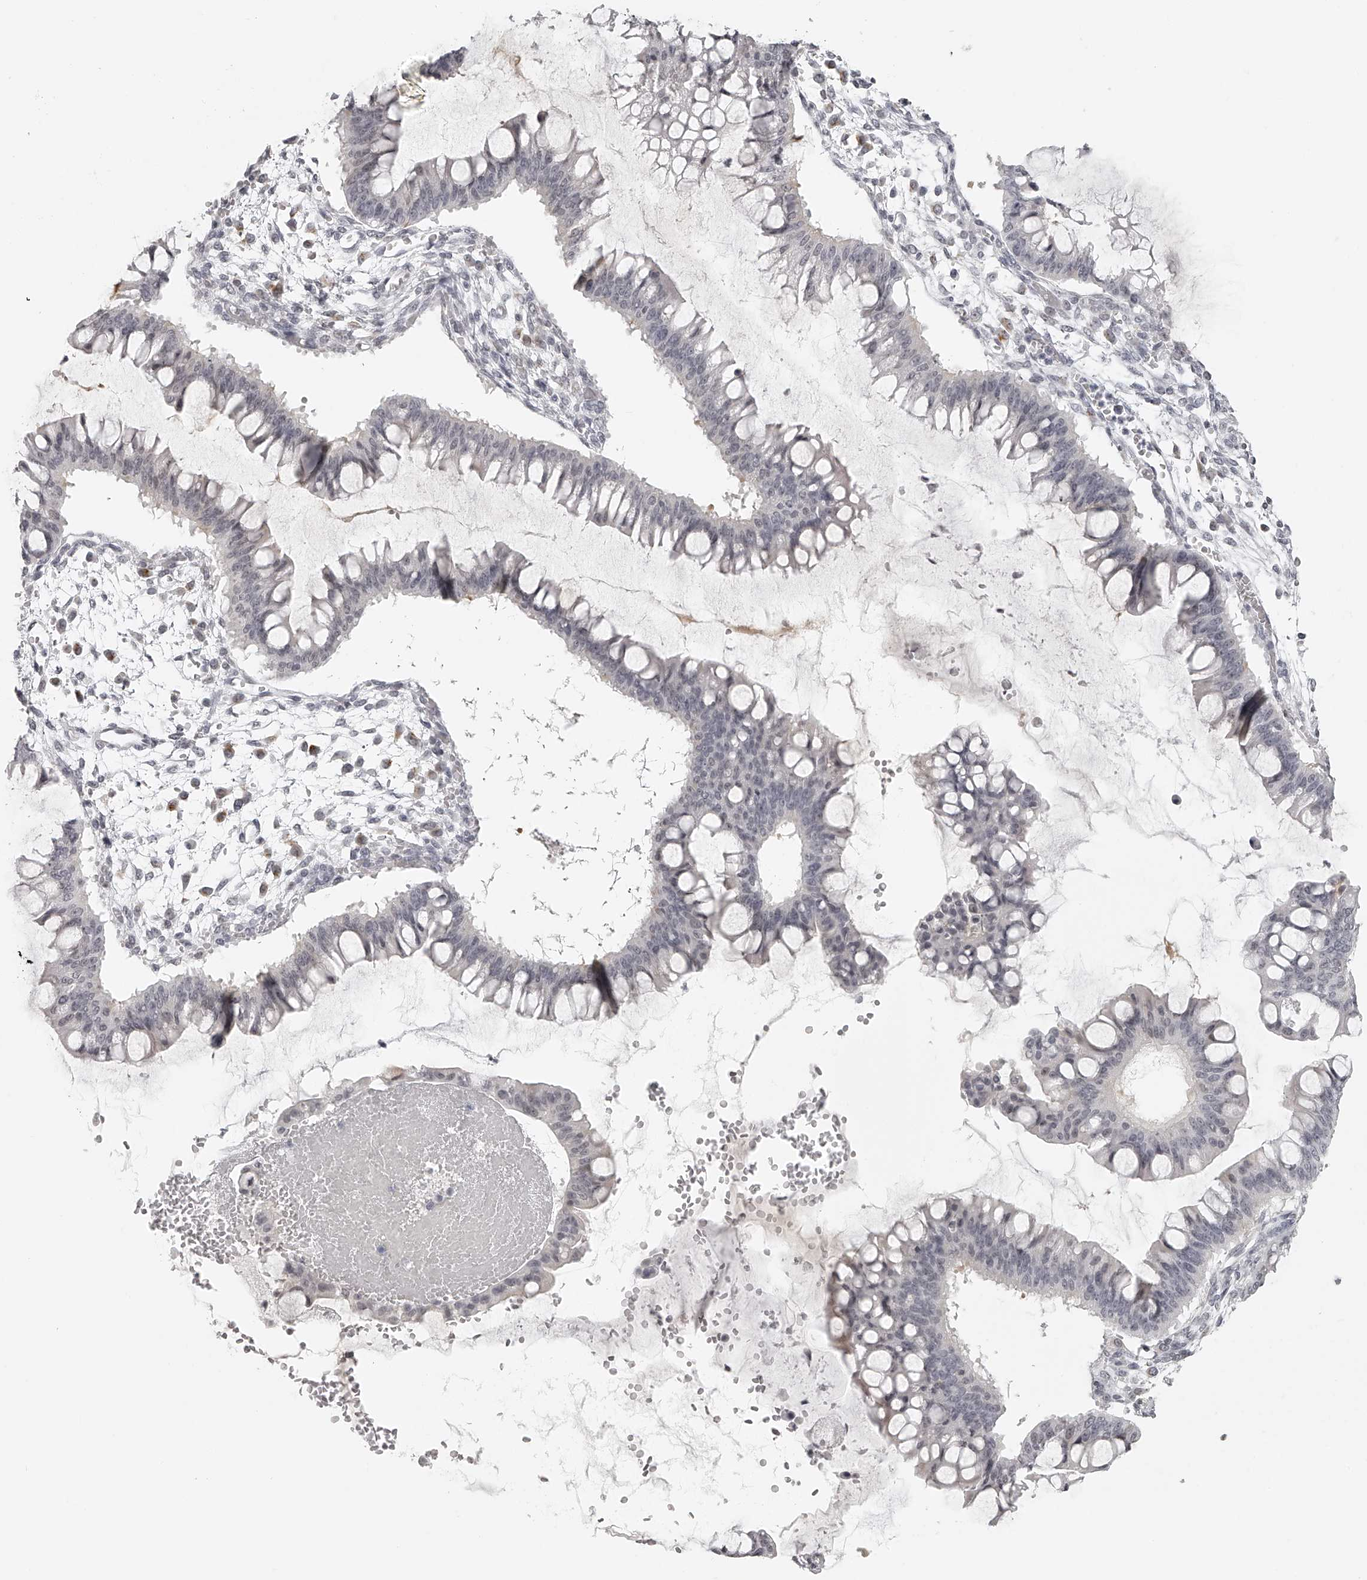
{"staining": {"intensity": "negative", "quantity": "none", "location": "none"}, "tissue": "ovarian cancer", "cell_type": "Tumor cells", "image_type": "cancer", "snomed": [{"axis": "morphology", "description": "Cystadenocarcinoma, mucinous, NOS"}, {"axis": "topography", "description": "Ovary"}], "caption": "An immunohistochemistry histopathology image of mucinous cystadenocarcinoma (ovarian) is shown. There is no staining in tumor cells of mucinous cystadenocarcinoma (ovarian). Brightfield microscopy of IHC stained with DAB (brown) and hematoxylin (blue), captured at high magnification.", "gene": "RNF220", "patient": {"sex": "female", "age": 73}}